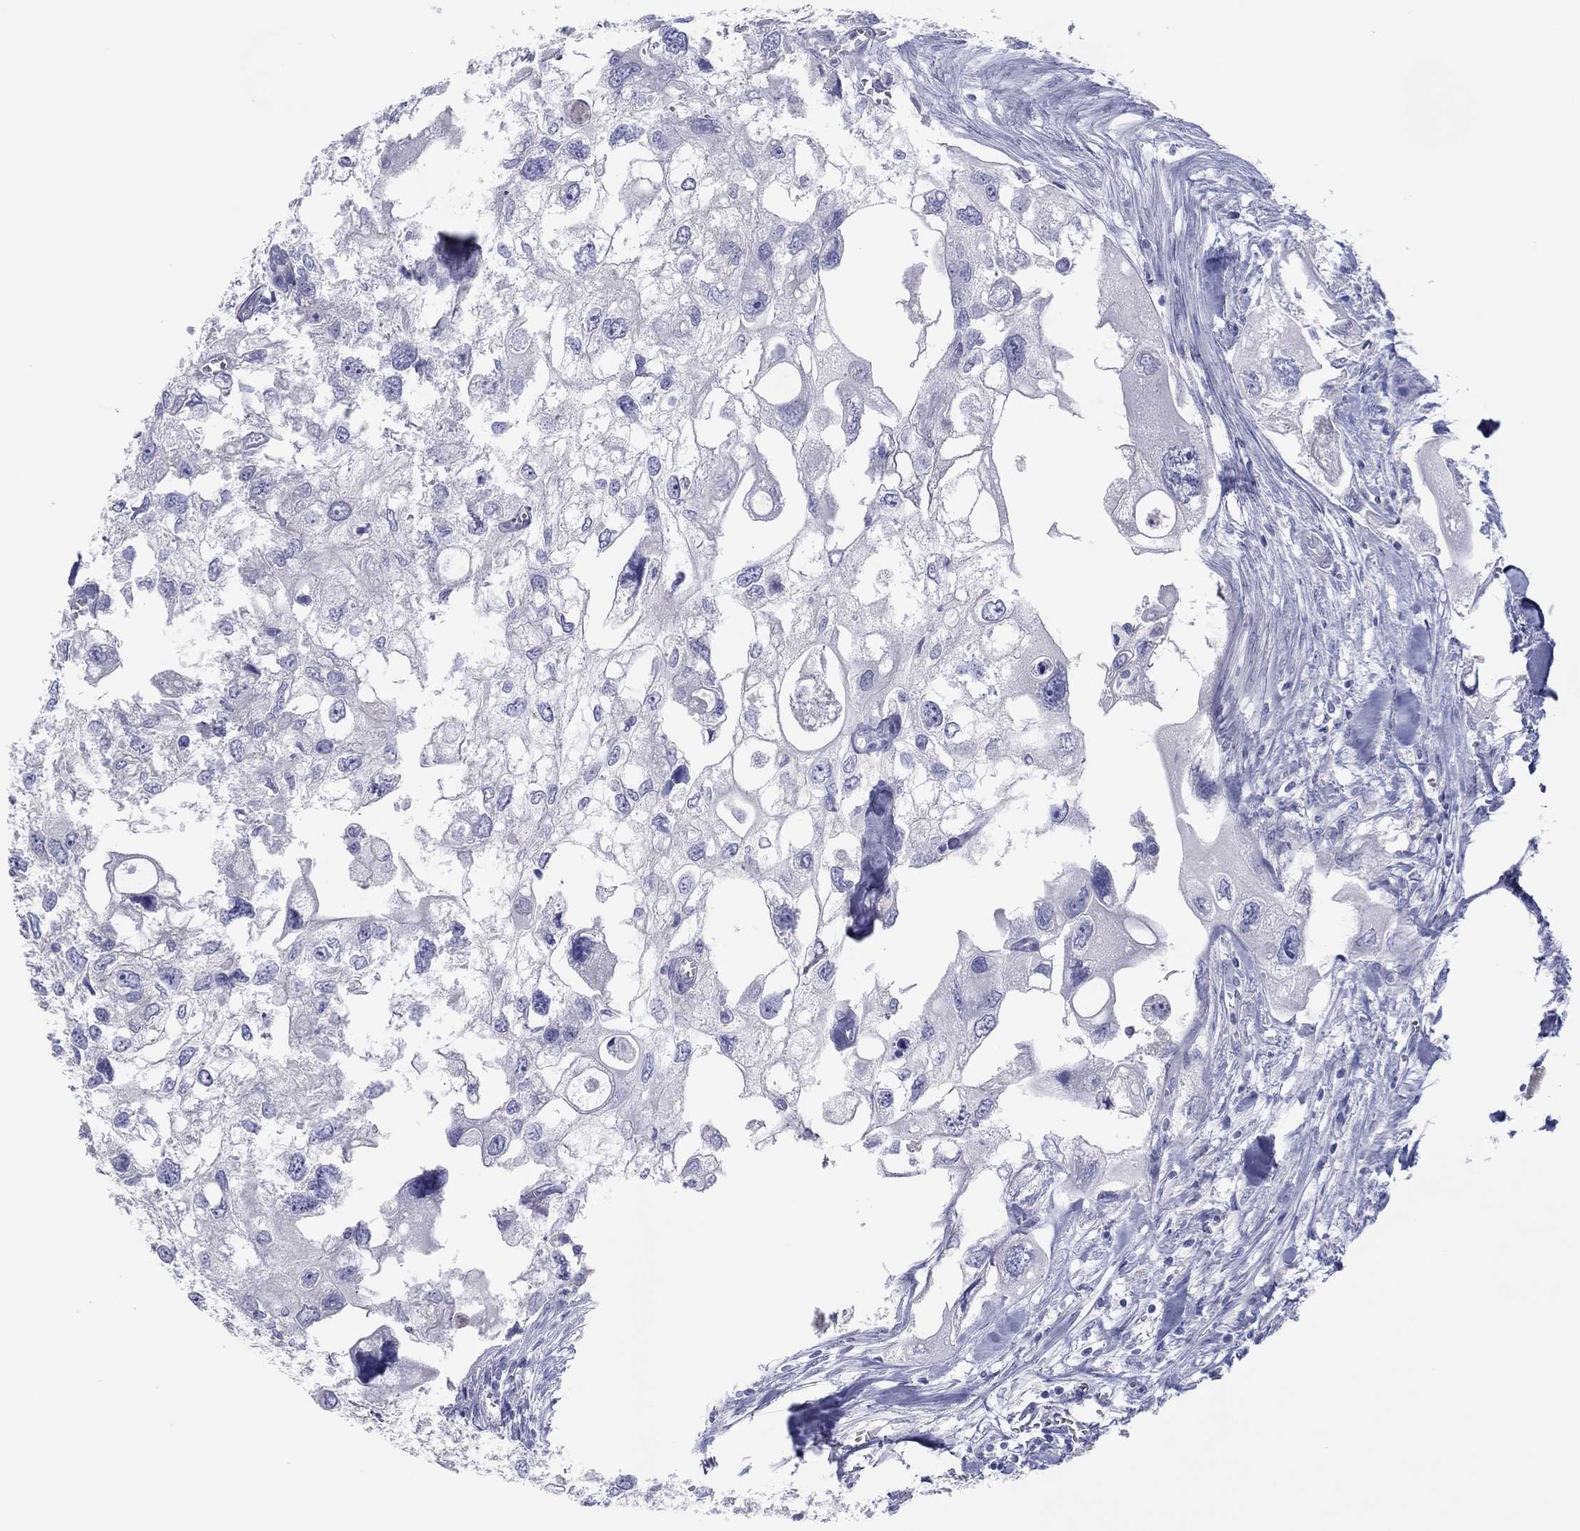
{"staining": {"intensity": "negative", "quantity": "none", "location": "none"}, "tissue": "urothelial cancer", "cell_type": "Tumor cells", "image_type": "cancer", "snomed": [{"axis": "morphology", "description": "Urothelial carcinoma, High grade"}, {"axis": "topography", "description": "Urinary bladder"}], "caption": "Tumor cells show no significant expression in urothelial carcinoma (high-grade).", "gene": "ERICH3", "patient": {"sex": "male", "age": 59}}